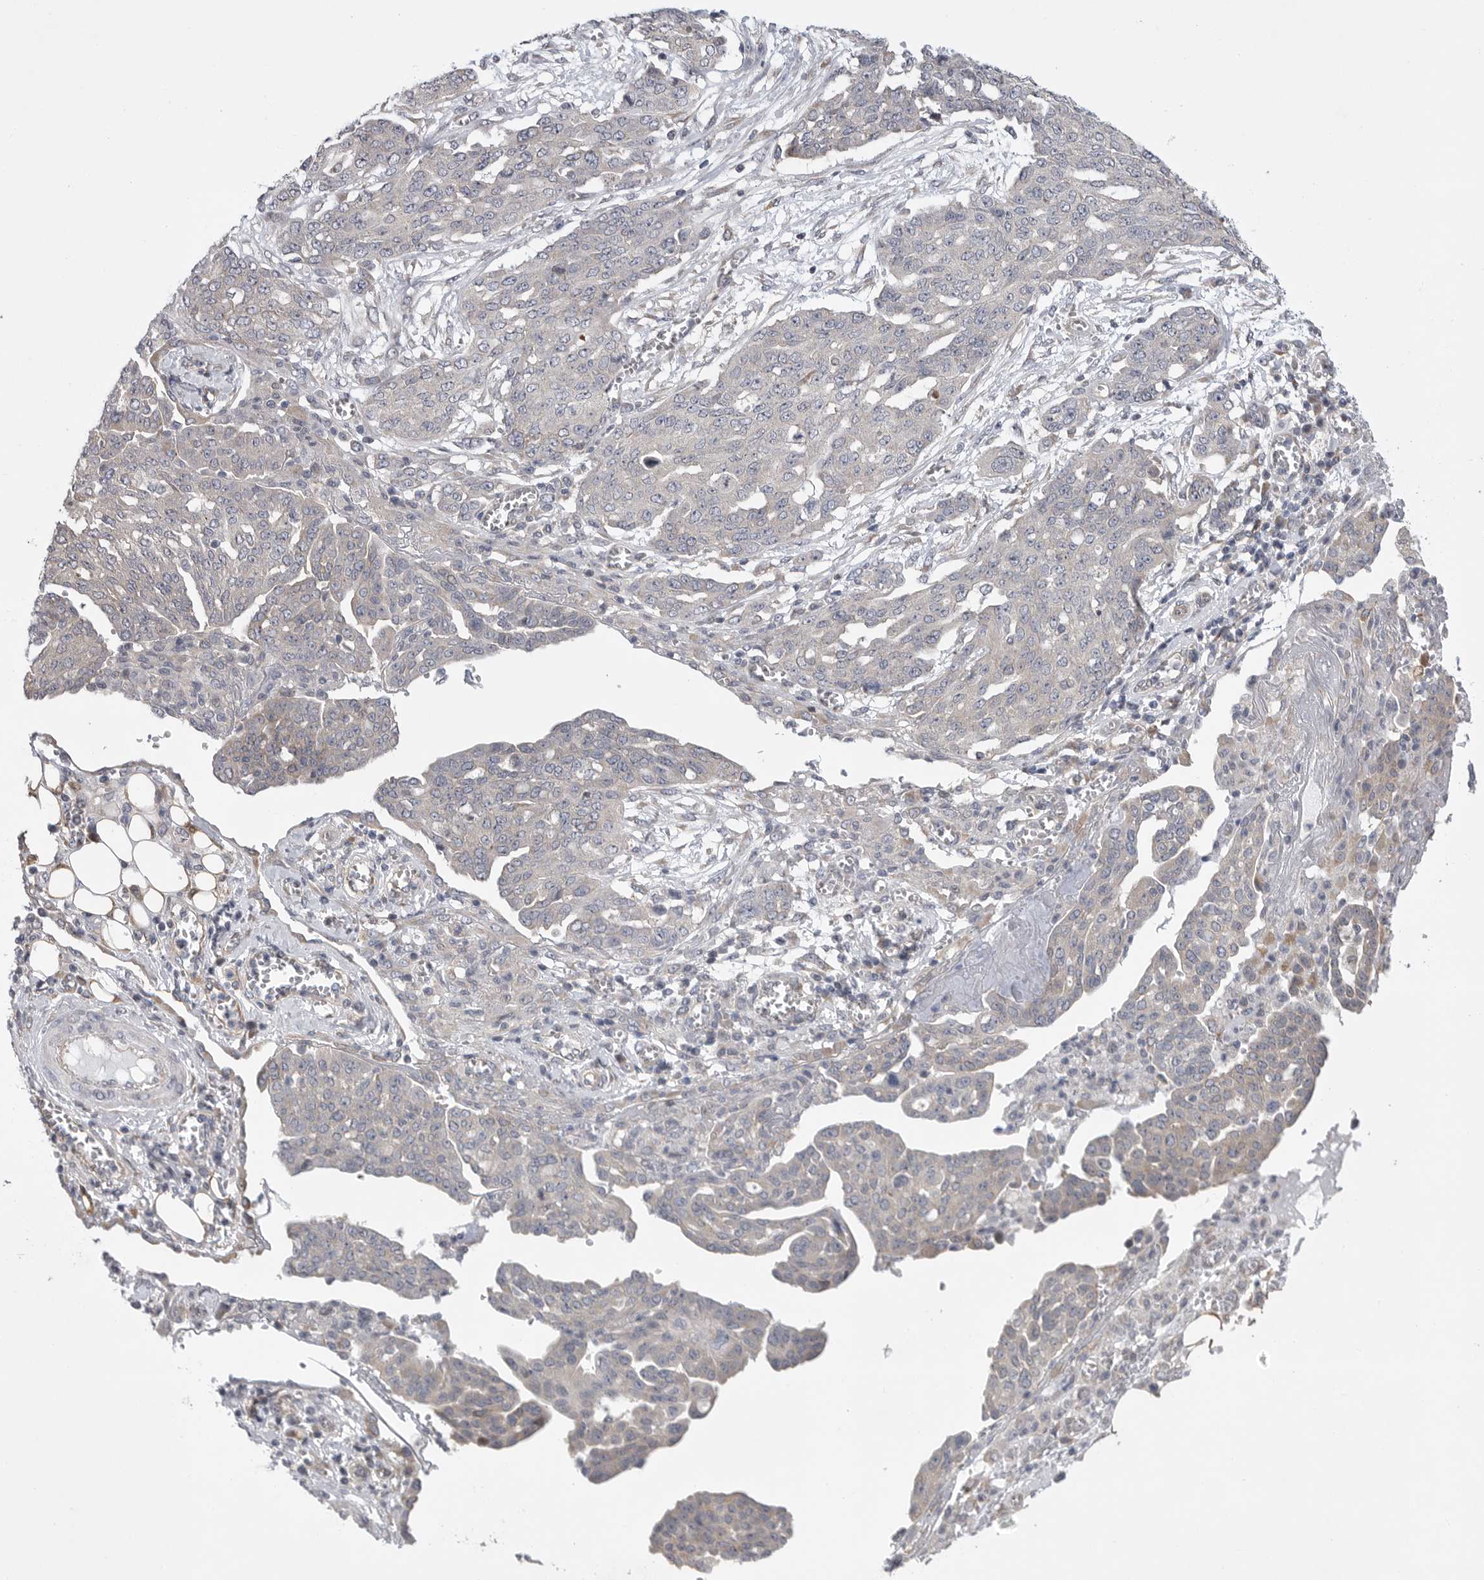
{"staining": {"intensity": "negative", "quantity": "none", "location": "none"}, "tissue": "ovarian cancer", "cell_type": "Tumor cells", "image_type": "cancer", "snomed": [{"axis": "morphology", "description": "Cystadenocarcinoma, serous, NOS"}, {"axis": "topography", "description": "Soft tissue"}, {"axis": "topography", "description": "Ovary"}], "caption": "A photomicrograph of human ovarian cancer (serous cystadenocarcinoma) is negative for staining in tumor cells. The staining is performed using DAB (3,3'-diaminobenzidine) brown chromogen with nuclei counter-stained in using hematoxylin.", "gene": "FBXO43", "patient": {"sex": "female", "age": 57}}